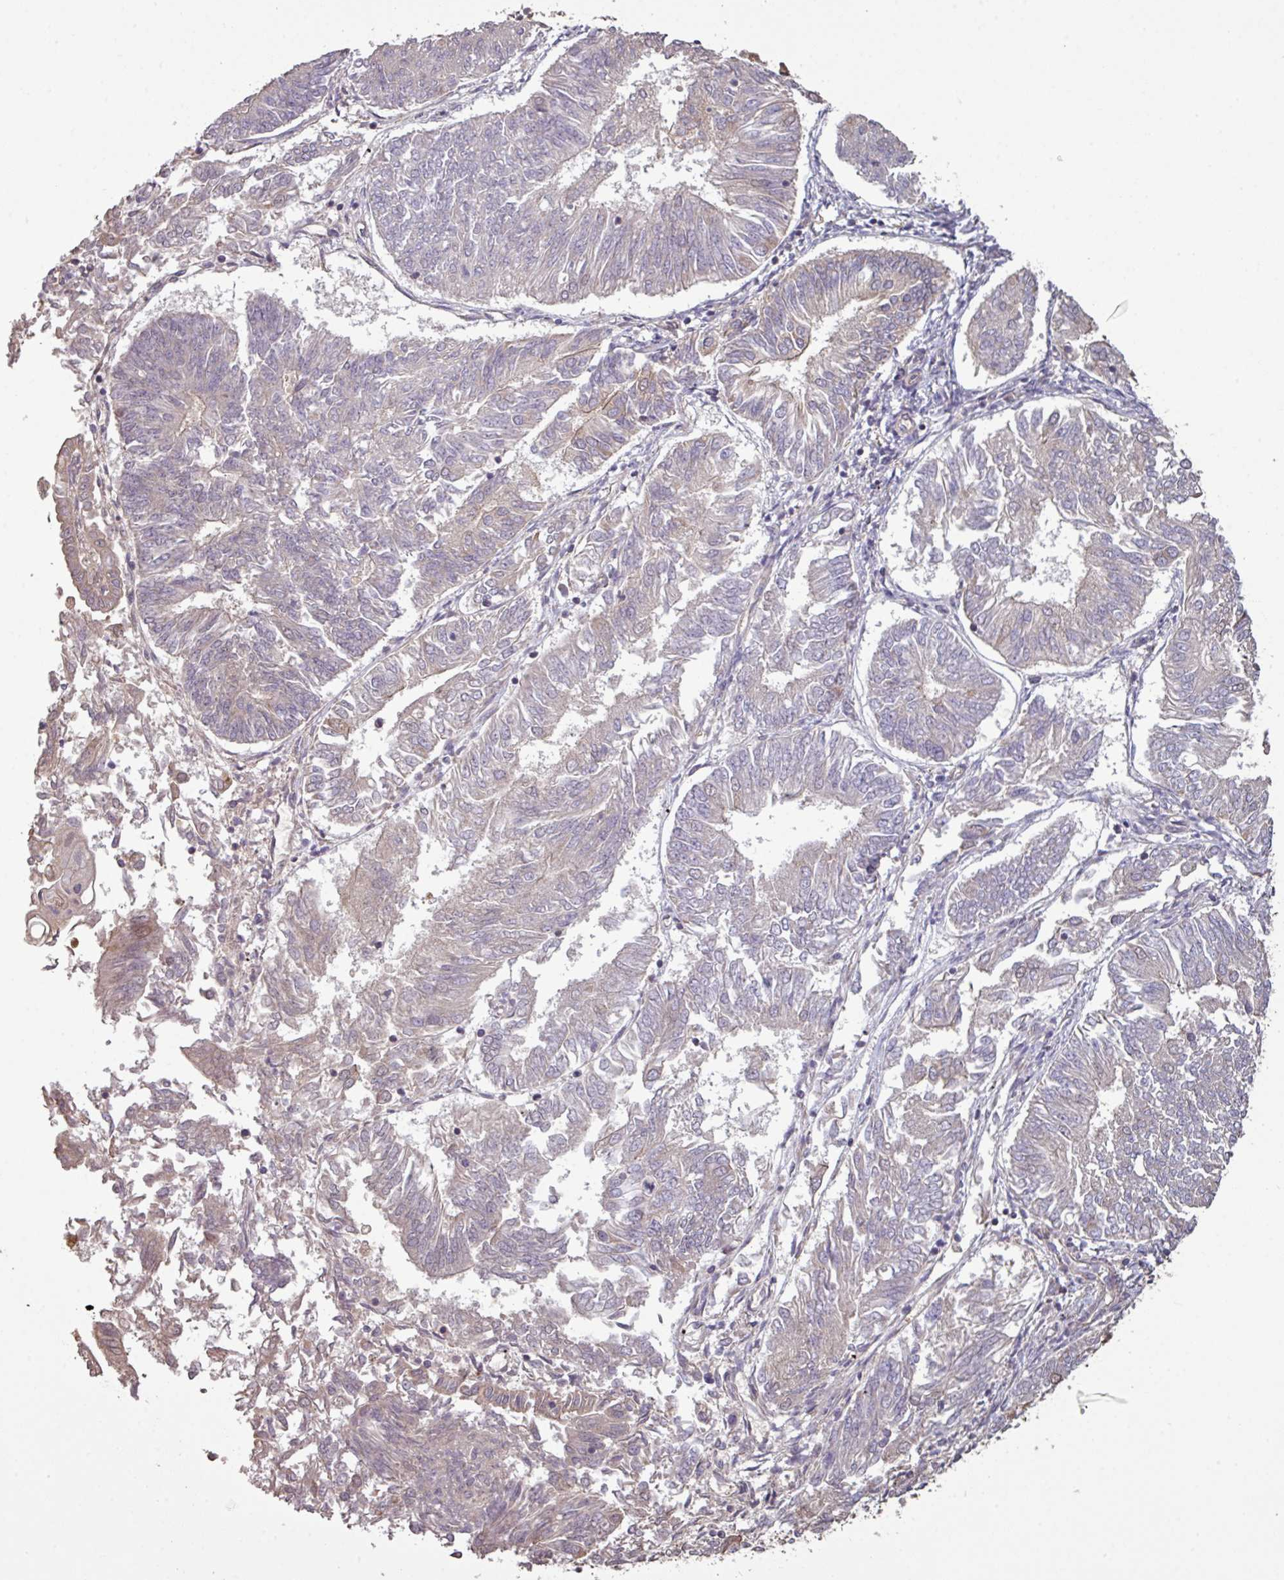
{"staining": {"intensity": "negative", "quantity": "none", "location": "none"}, "tissue": "endometrial cancer", "cell_type": "Tumor cells", "image_type": "cancer", "snomed": [{"axis": "morphology", "description": "Adenocarcinoma, NOS"}, {"axis": "topography", "description": "Endometrium"}], "caption": "The image demonstrates no significant positivity in tumor cells of endometrial adenocarcinoma.", "gene": "NHSL2", "patient": {"sex": "female", "age": 58}}